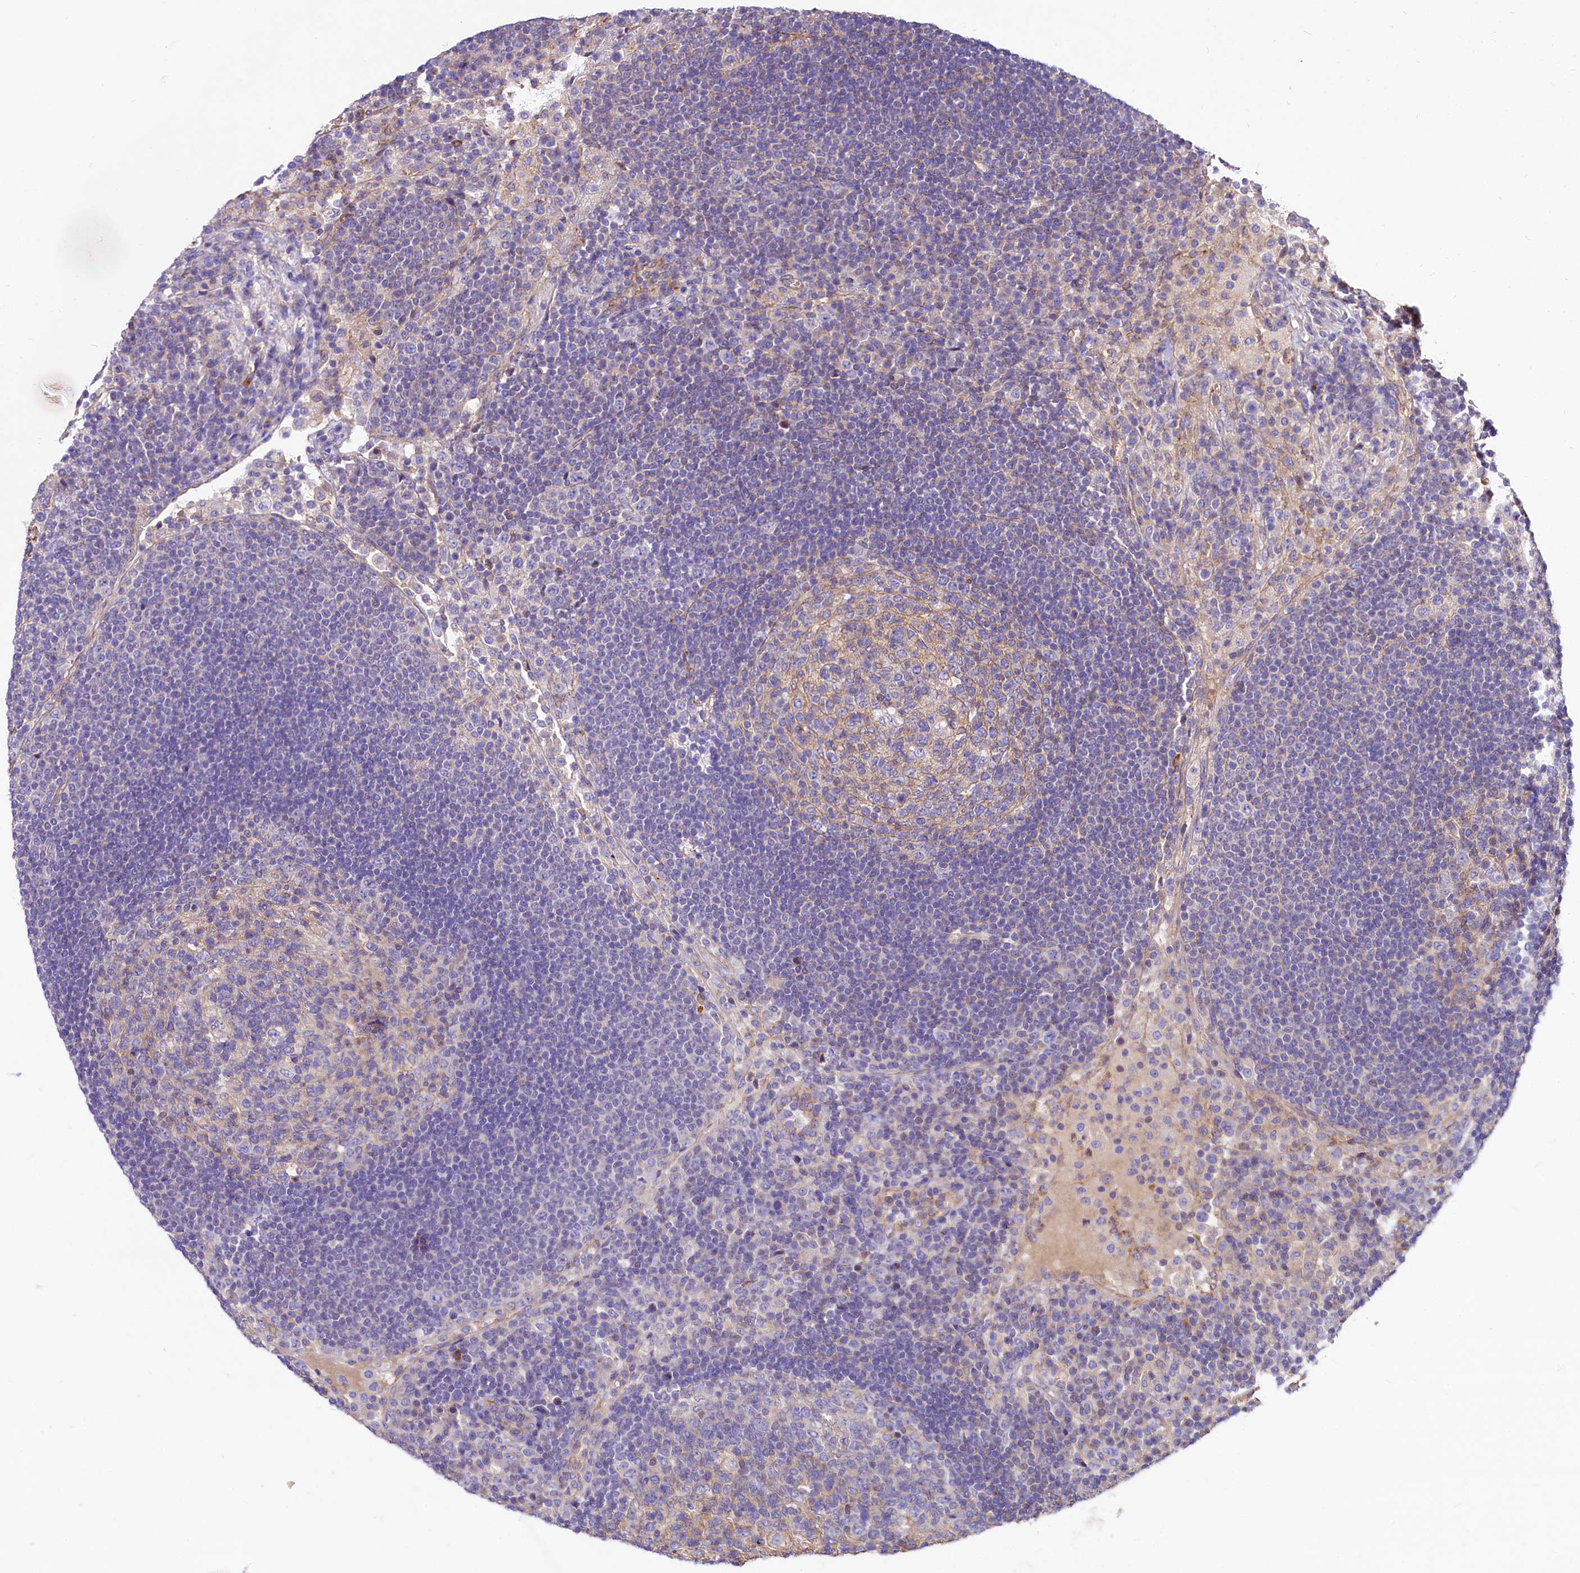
{"staining": {"intensity": "negative", "quantity": "none", "location": "none"}, "tissue": "lymph node", "cell_type": "Germinal center cells", "image_type": "normal", "snomed": [{"axis": "morphology", "description": "Normal tissue, NOS"}, {"axis": "topography", "description": "Lymph node"}], "caption": "DAB (3,3'-diaminobenzidine) immunohistochemical staining of normal lymph node demonstrates no significant positivity in germinal center cells.", "gene": "FCHSD2", "patient": {"sex": "female", "age": 53}}